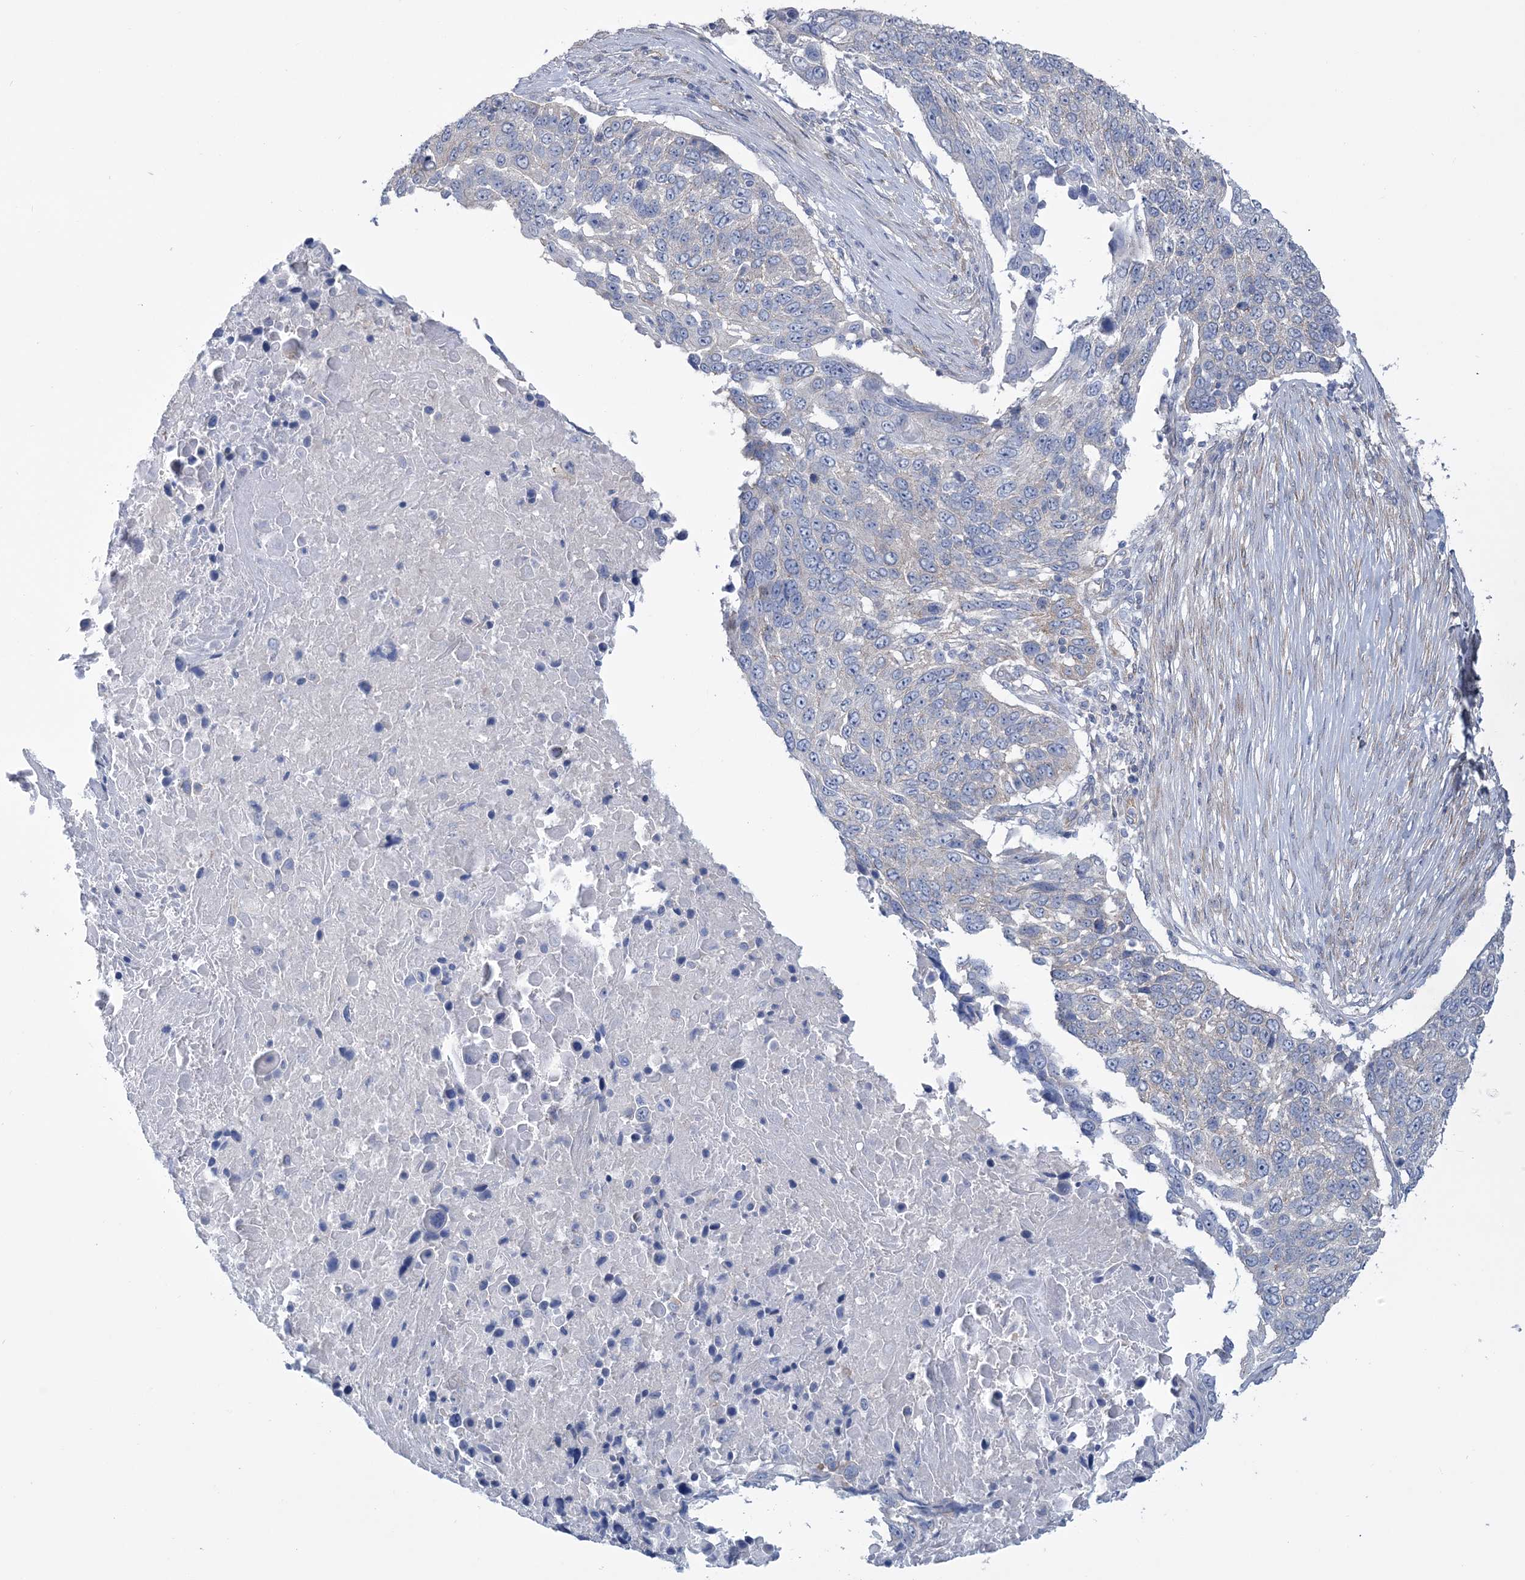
{"staining": {"intensity": "negative", "quantity": "none", "location": "none"}, "tissue": "lung cancer", "cell_type": "Tumor cells", "image_type": "cancer", "snomed": [{"axis": "morphology", "description": "Squamous cell carcinoma, NOS"}, {"axis": "topography", "description": "Lung"}], "caption": "Immunohistochemistry micrograph of squamous cell carcinoma (lung) stained for a protein (brown), which demonstrates no positivity in tumor cells. (DAB (3,3'-diaminobenzidine) IHC with hematoxylin counter stain).", "gene": "RAB11FIP5", "patient": {"sex": "male", "age": 66}}